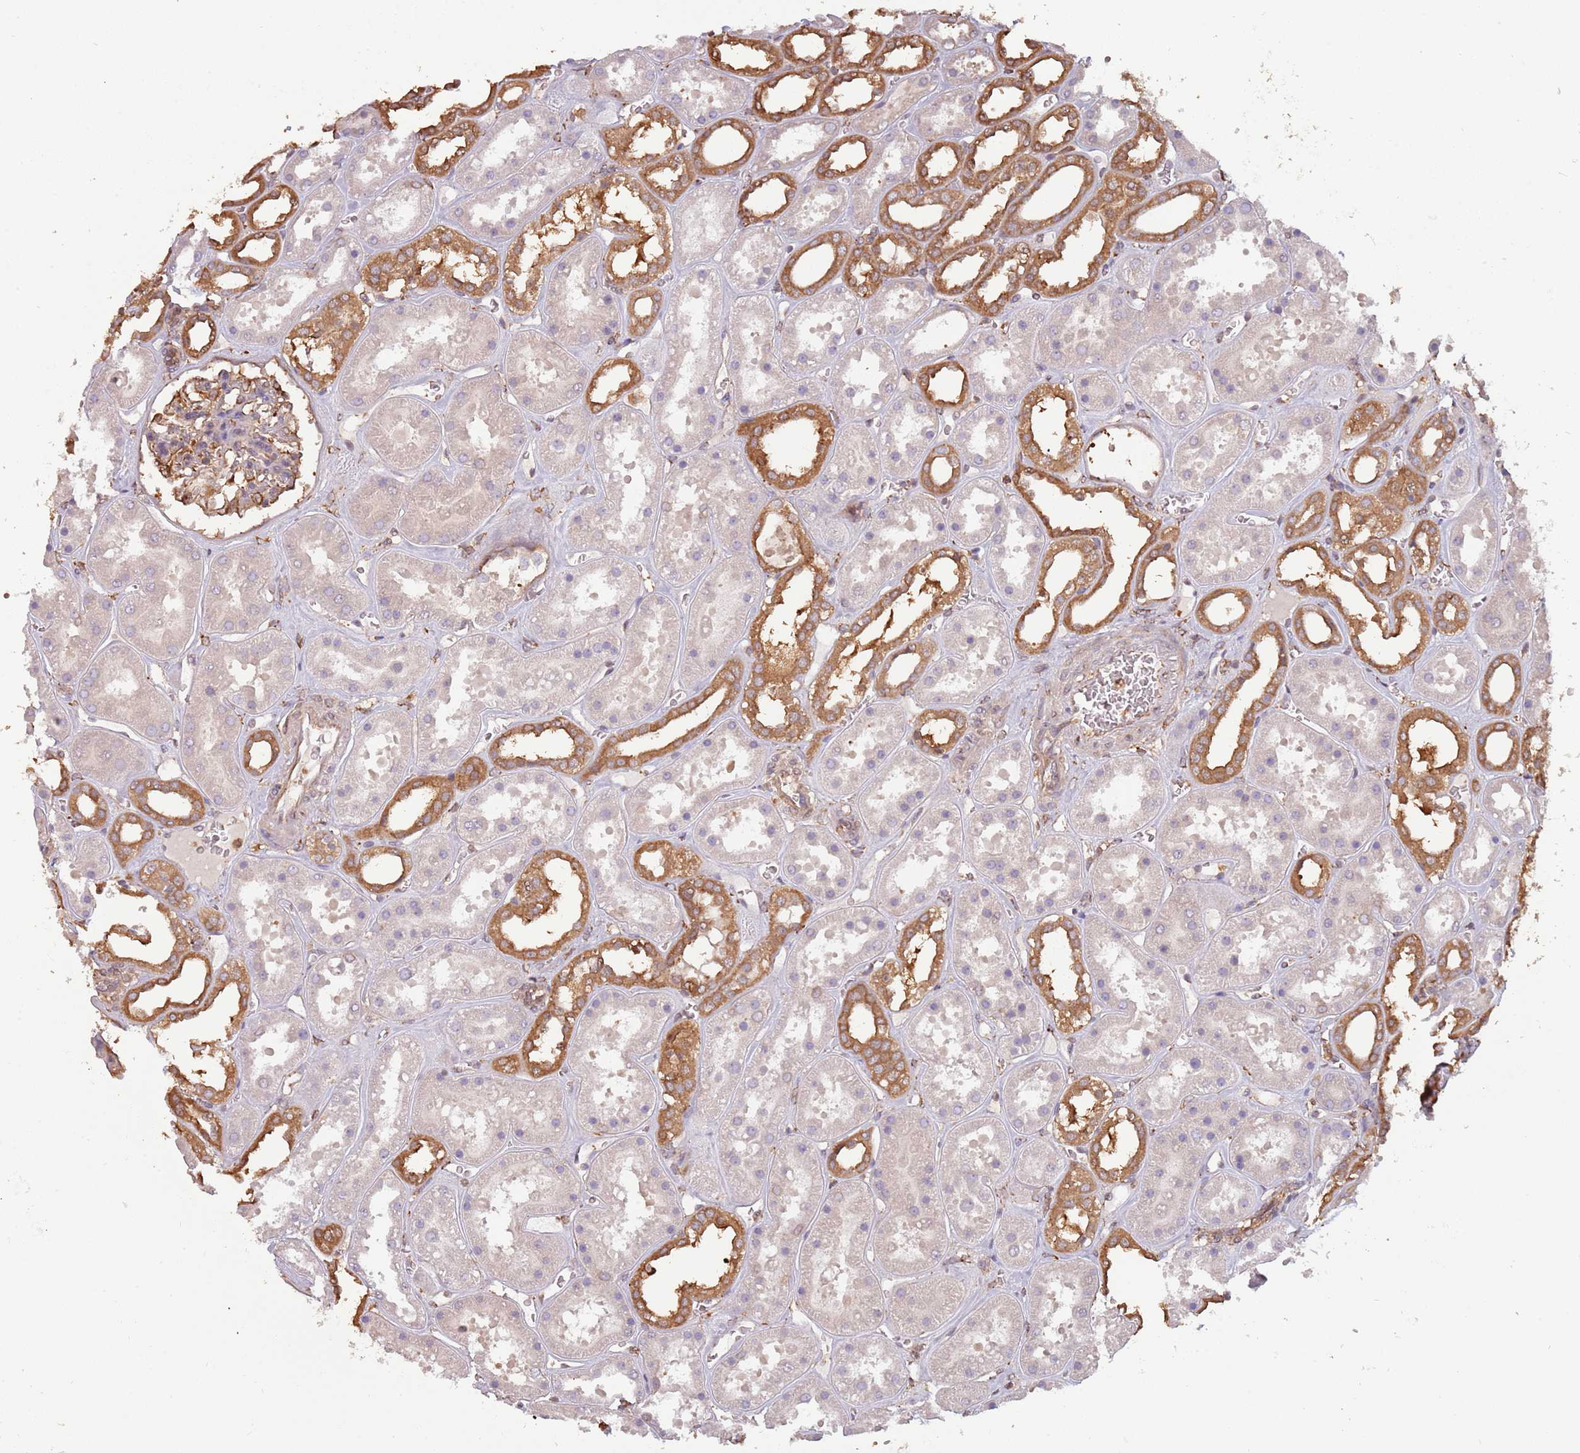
{"staining": {"intensity": "strong", "quantity": "<25%", "location": "cytoplasmic/membranous"}, "tissue": "kidney", "cell_type": "Cells in glomeruli", "image_type": "normal", "snomed": [{"axis": "morphology", "description": "Normal tissue, NOS"}, {"axis": "topography", "description": "Kidney"}], "caption": "Immunohistochemical staining of benign kidney displays medium levels of strong cytoplasmic/membranous staining in approximately <25% of cells in glomeruli. (Brightfield microscopy of DAB IHC at high magnification).", "gene": "COG4", "patient": {"sex": "female", "age": 41}}